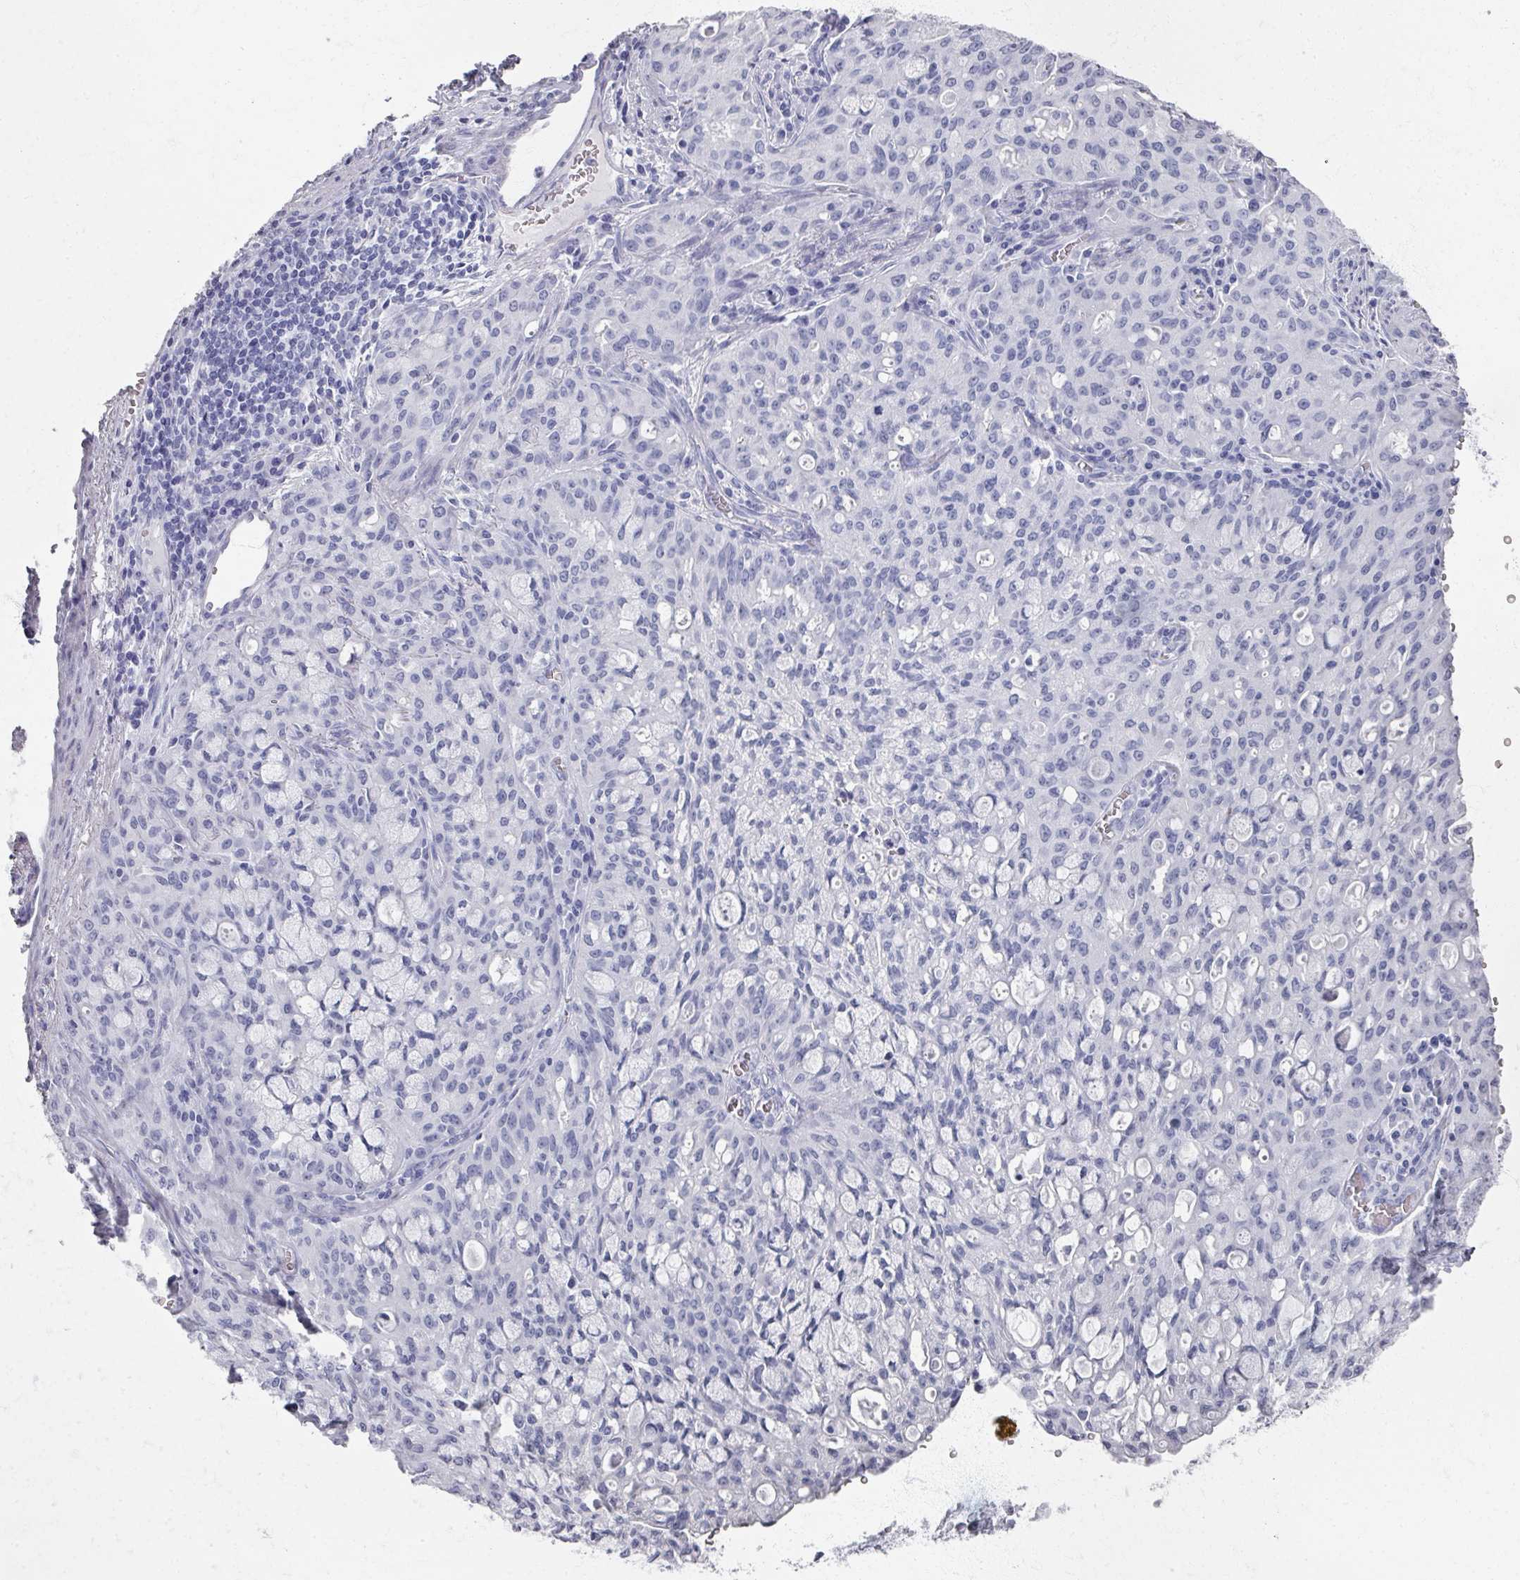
{"staining": {"intensity": "negative", "quantity": "none", "location": "none"}, "tissue": "lung cancer", "cell_type": "Tumor cells", "image_type": "cancer", "snomed": [{"axis": "morphology", "description": "Adenocarcinoma, NOS"}, {"axis": "topography", "description": "Lung"}], "caption": "Micrograph shows no protein expression in tumor cells of adenocarcinoma (lung) tissue.", "gene": "PSKH1", "patient": {"sex": "female", "age": 44}}